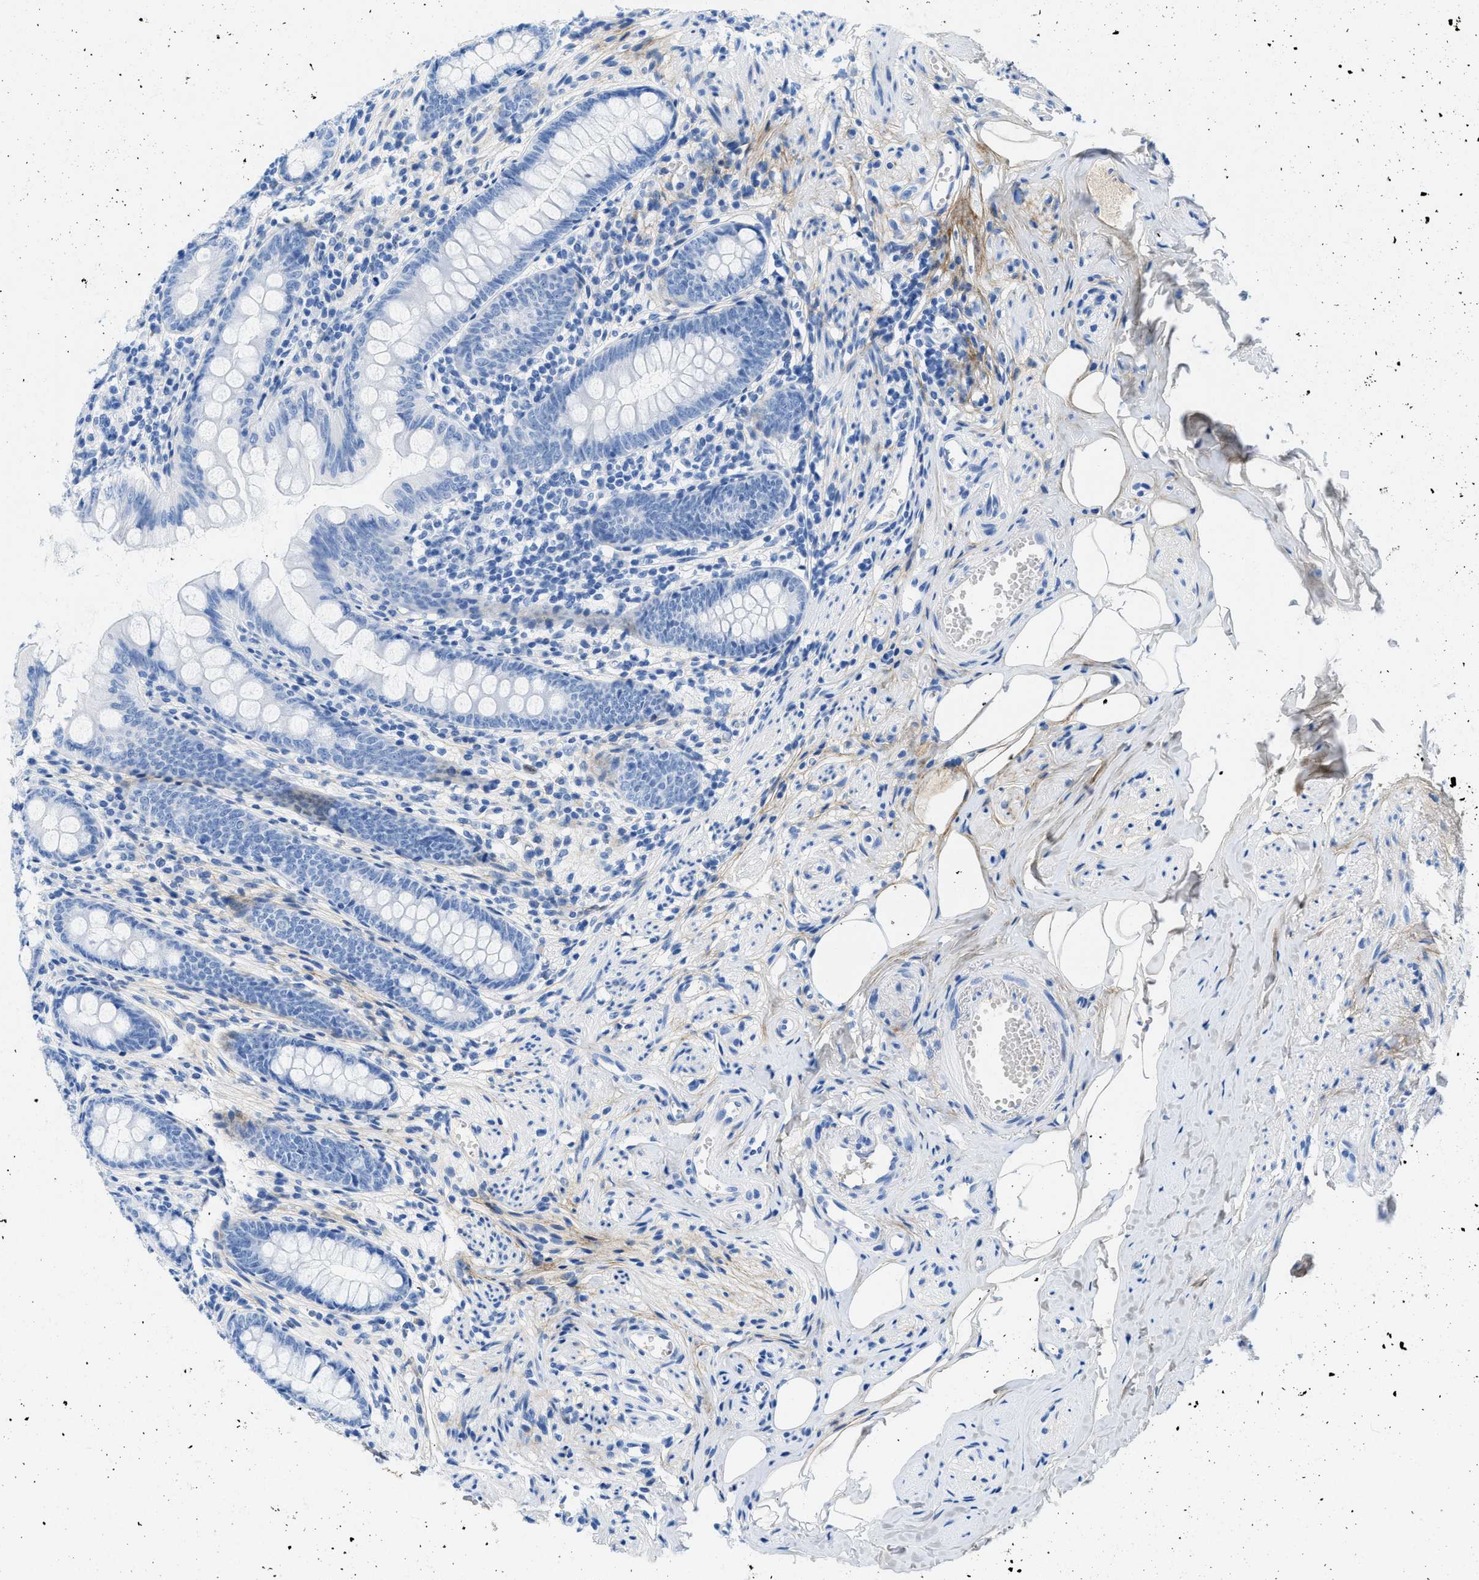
{"staining": {"intensity": "negative", "quantity": "none", "location": "none"}, "tissue": "appendix", "cell_type": "Glandular cells", "image_type": "normal", "snomed": [{"axis": "morphology", "description": "Normal tissue, NOS"}, {"axis": "topography", "description": "Appendix"}], "caption": "Immunohistochemical staining of normal human appendix shows no significant positivity in glandular cells. (DAB immunohistochemistry visualized using brightfield microscopy, high magnification).", "gene": "COL3A1", "patient": {"sex": "female", "age": 77}}